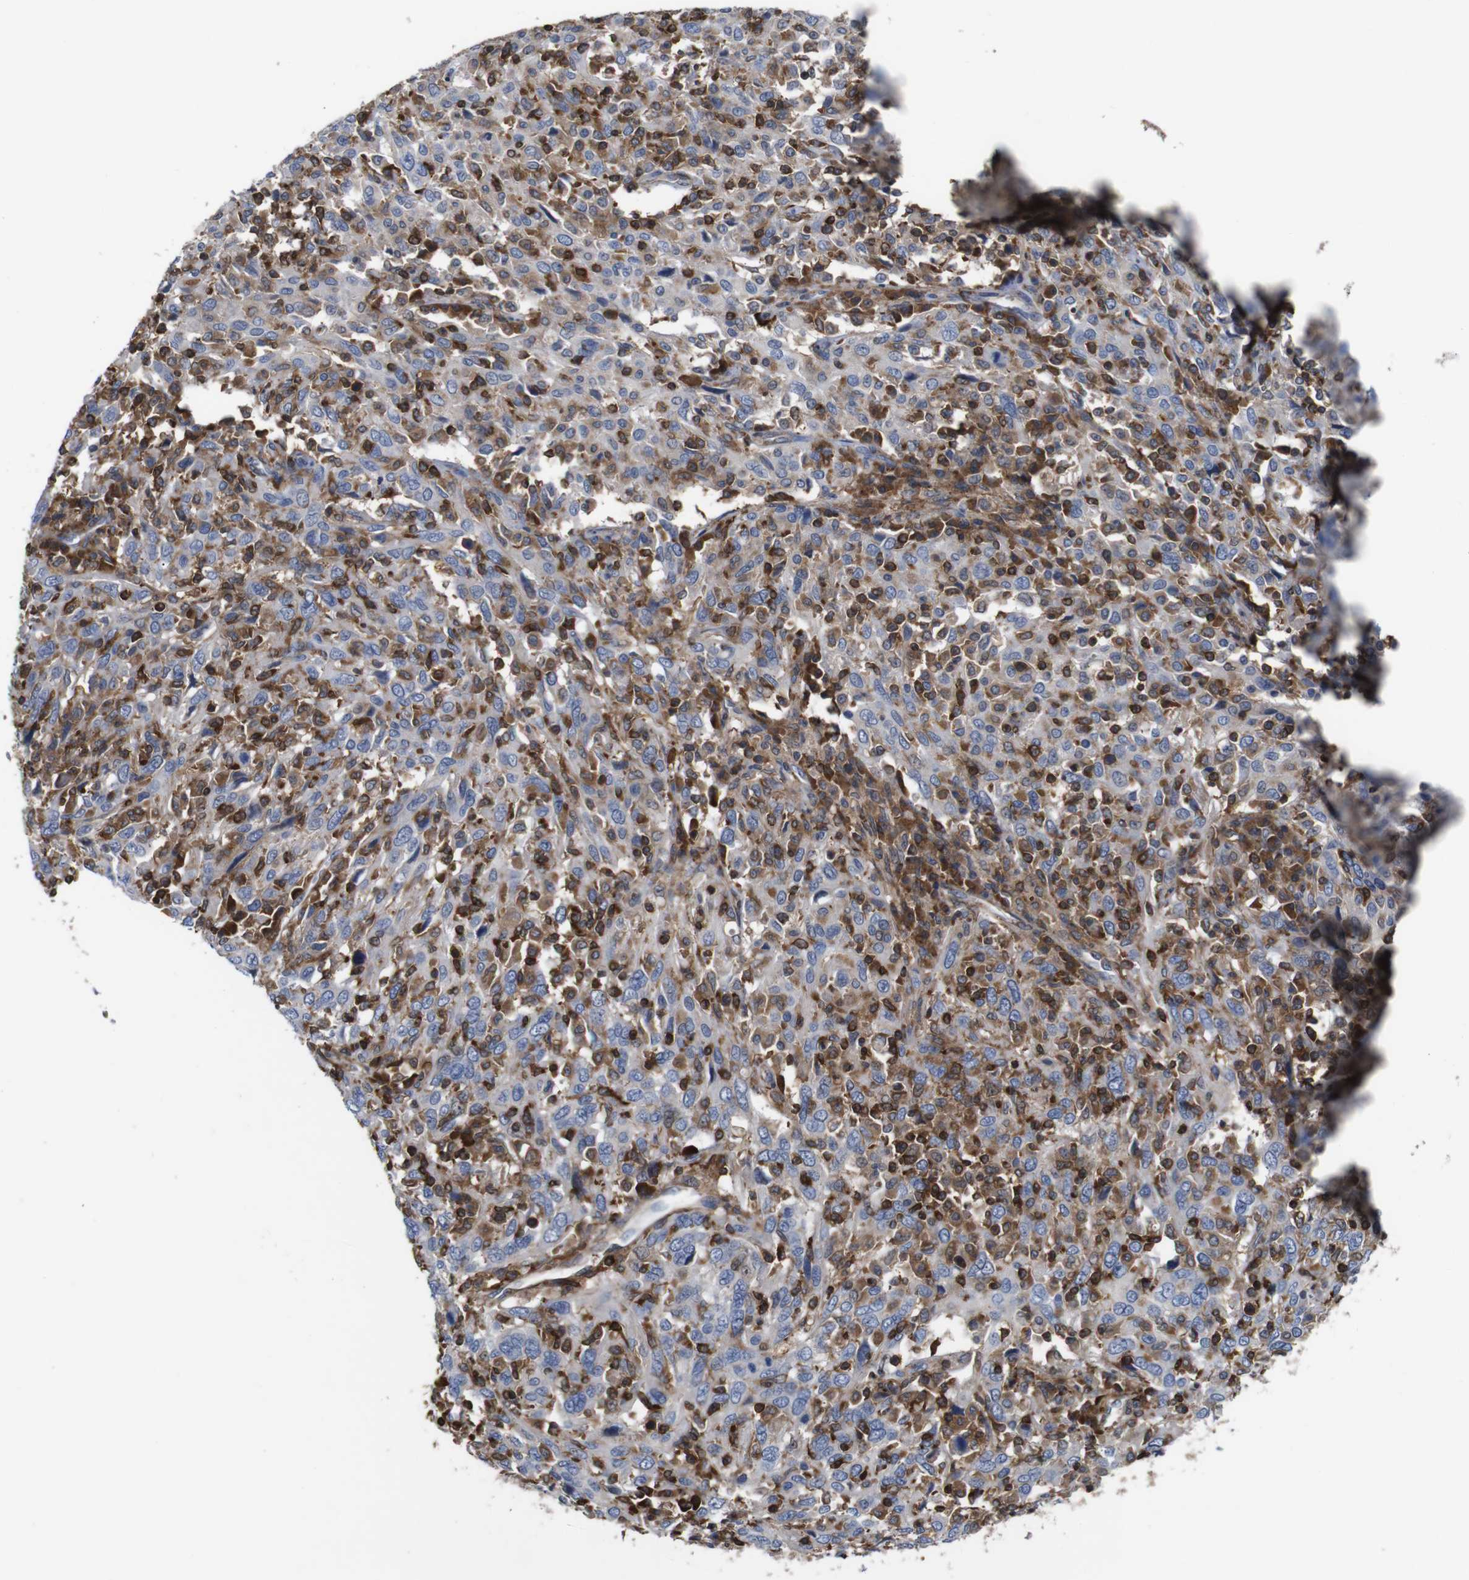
{"staining": {"intensity": "negative", "quantity": "none", "location": "none"}, "tissue": "cervical cancer", "cell_type": "Tumor cells", "image_type": "cancer", "snomed": [{"axis": "morphology", "description": "Squamous cell carcinoma, NOS"}, {"axis": "topography", "description": "Cervix"}], "caption": "An immunohistochemistry micrograph of cervical cancer is shown. There is no staining in tumor cells of cervical cancer.", "gene": "PI4KA", "patient": {"sex": "female", "age": 46}}